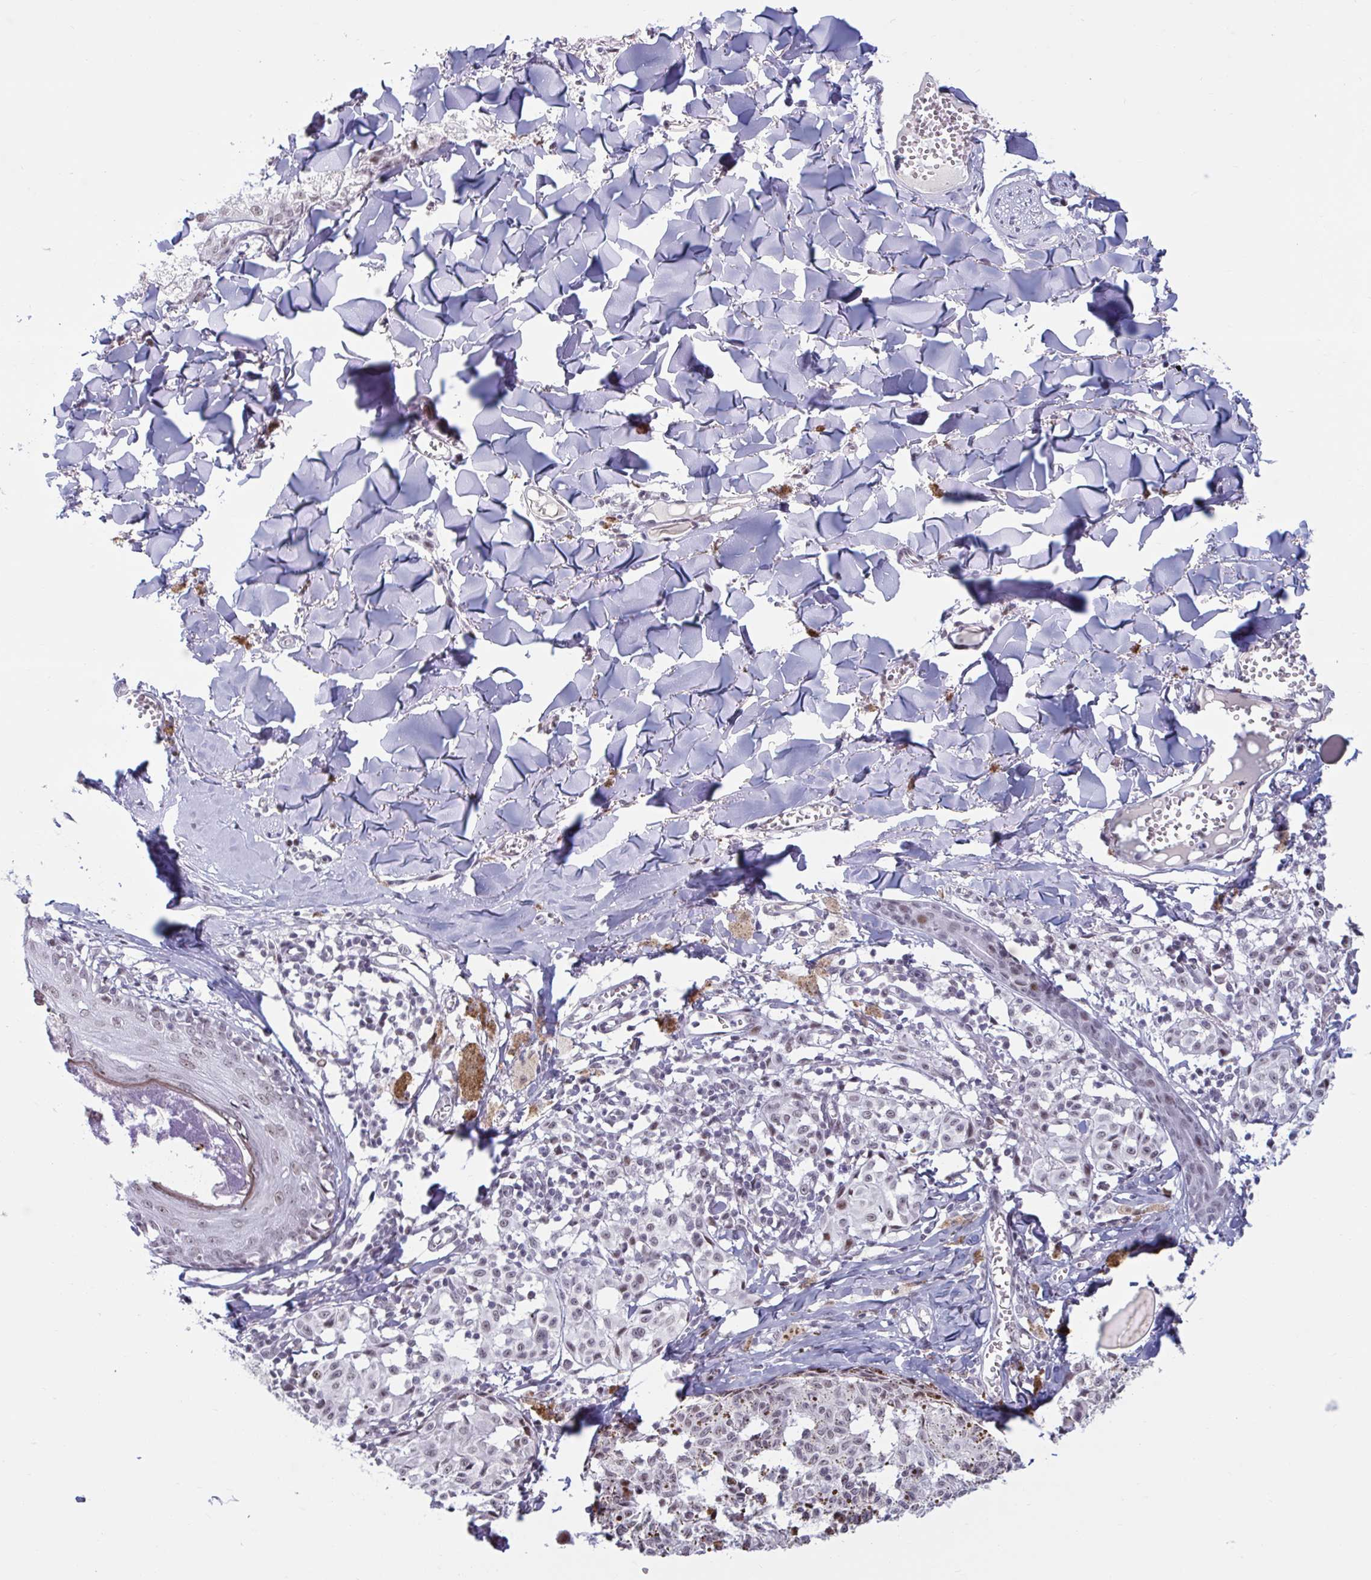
{"staining": {"intensity": "moderate", "quantity": "<25%", "location": "nuclear"}, "tissue": "melanoma", "cell_type": "Tumor cells", "image_type": "cancer", "snomed": [{"axis": "morphology", "description": "Malignant melanoma, NOS"}, {"axis": "topography", "description": "Skin"}], "caption": "IHC image of neoplastic tissue: human malignant melanoma stained using immunohistochemistry (IHC) shows low levels of moderate protein expression localized specifically in the nuclear of tumor cells, appearing as a nuclear brown color.", "gene": "HSD17B6", "patient": {"sex": "female", "age": 43}}